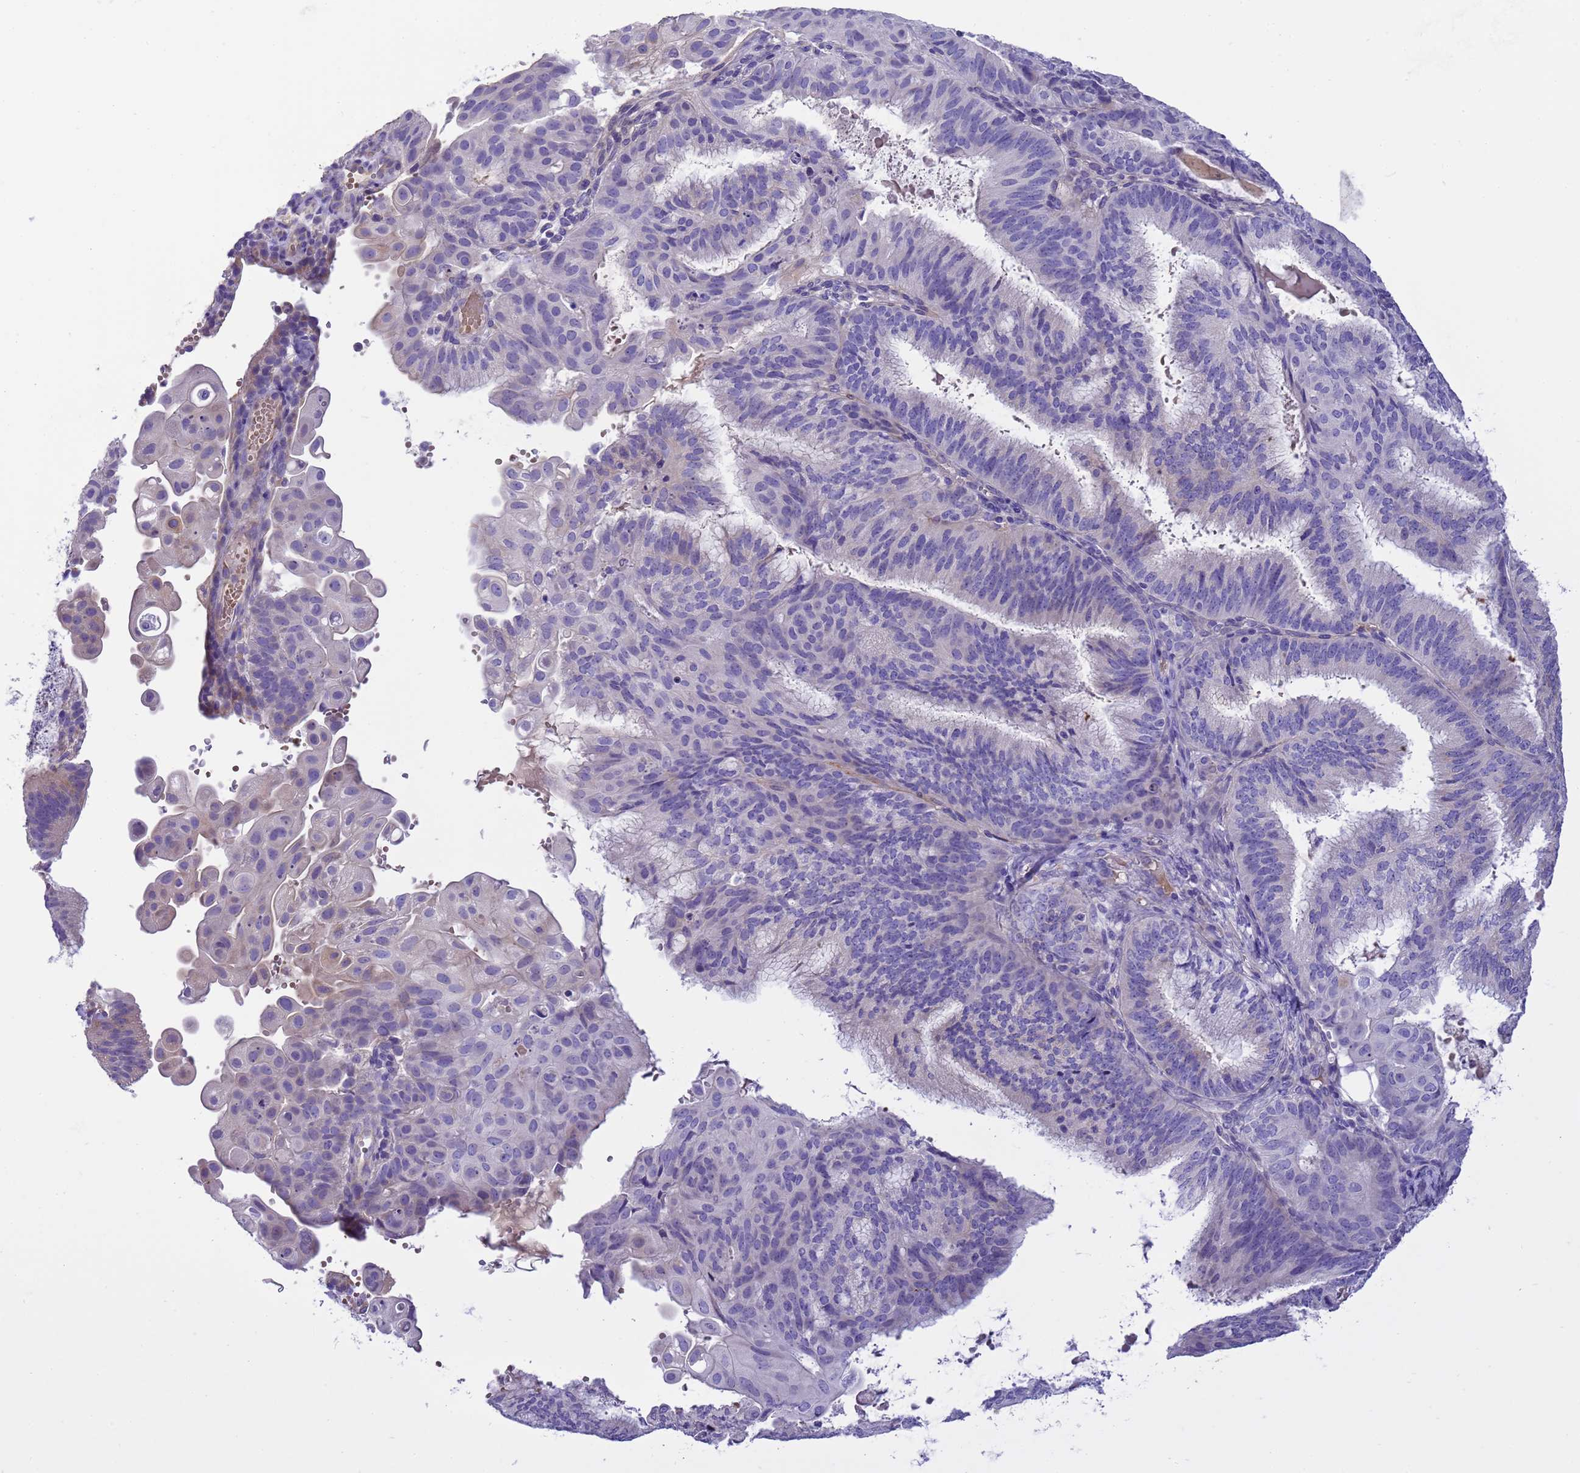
{"staining": {"intensity": "moderate", "quantity": "<25%", "location": "cytoplasmic/membranous"}, "tissue": "endometrial cancer", "cell_type": "Tumor cells", "image_type": "cancer", "snomed": [{"axis": "morphology", "description": "Adenocarcinoma, NOS"}, {"axis": "topography", "description": "Endometrium"}], "caption": "Endometrial cancer stained for a protein reveals moderate cytoplasmic/membranous positivity in tumor cells.", "gene": "RIPPLY2", "patient": {"sex": "female", "age": 49}}